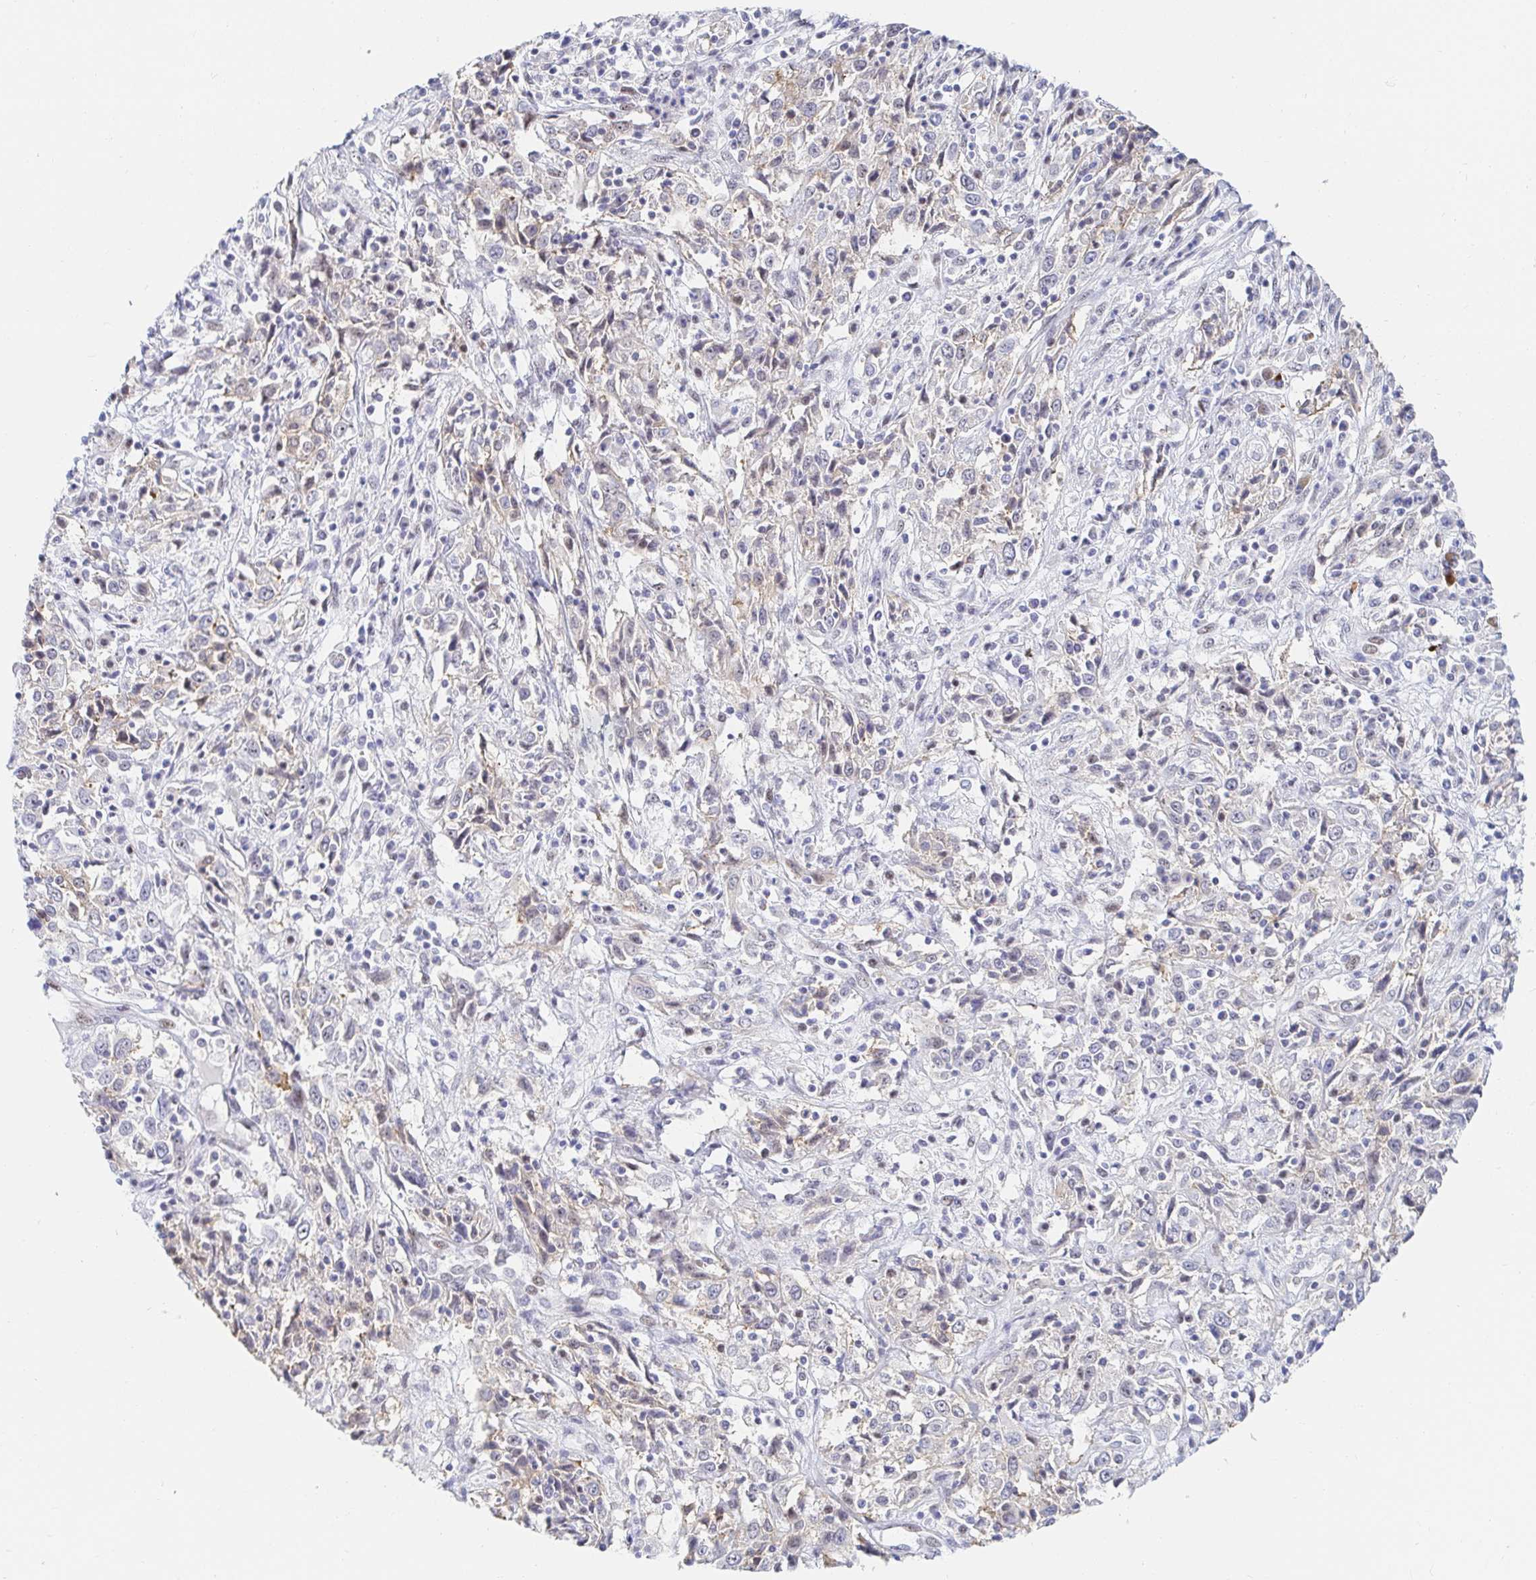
{"staining": {"intensity": "negative", "quantity": "none", "location": "none"}, "tissue": "cervical cancer", "cell_type": "Tumor cells", "image_type": "cancer", "snomed": [{"axis": "morphology", "description": "Adenocarcinoma, NOS"}, {"axis": "topography", "description": "Cervix"}], "caption": "A micrograph of adenocarcinoma (cervical) stained for a protein demonstrates no brown staining in tumor cells.", "gene": "COL28A1", "patient": {"sex": "female", "age": 40}}